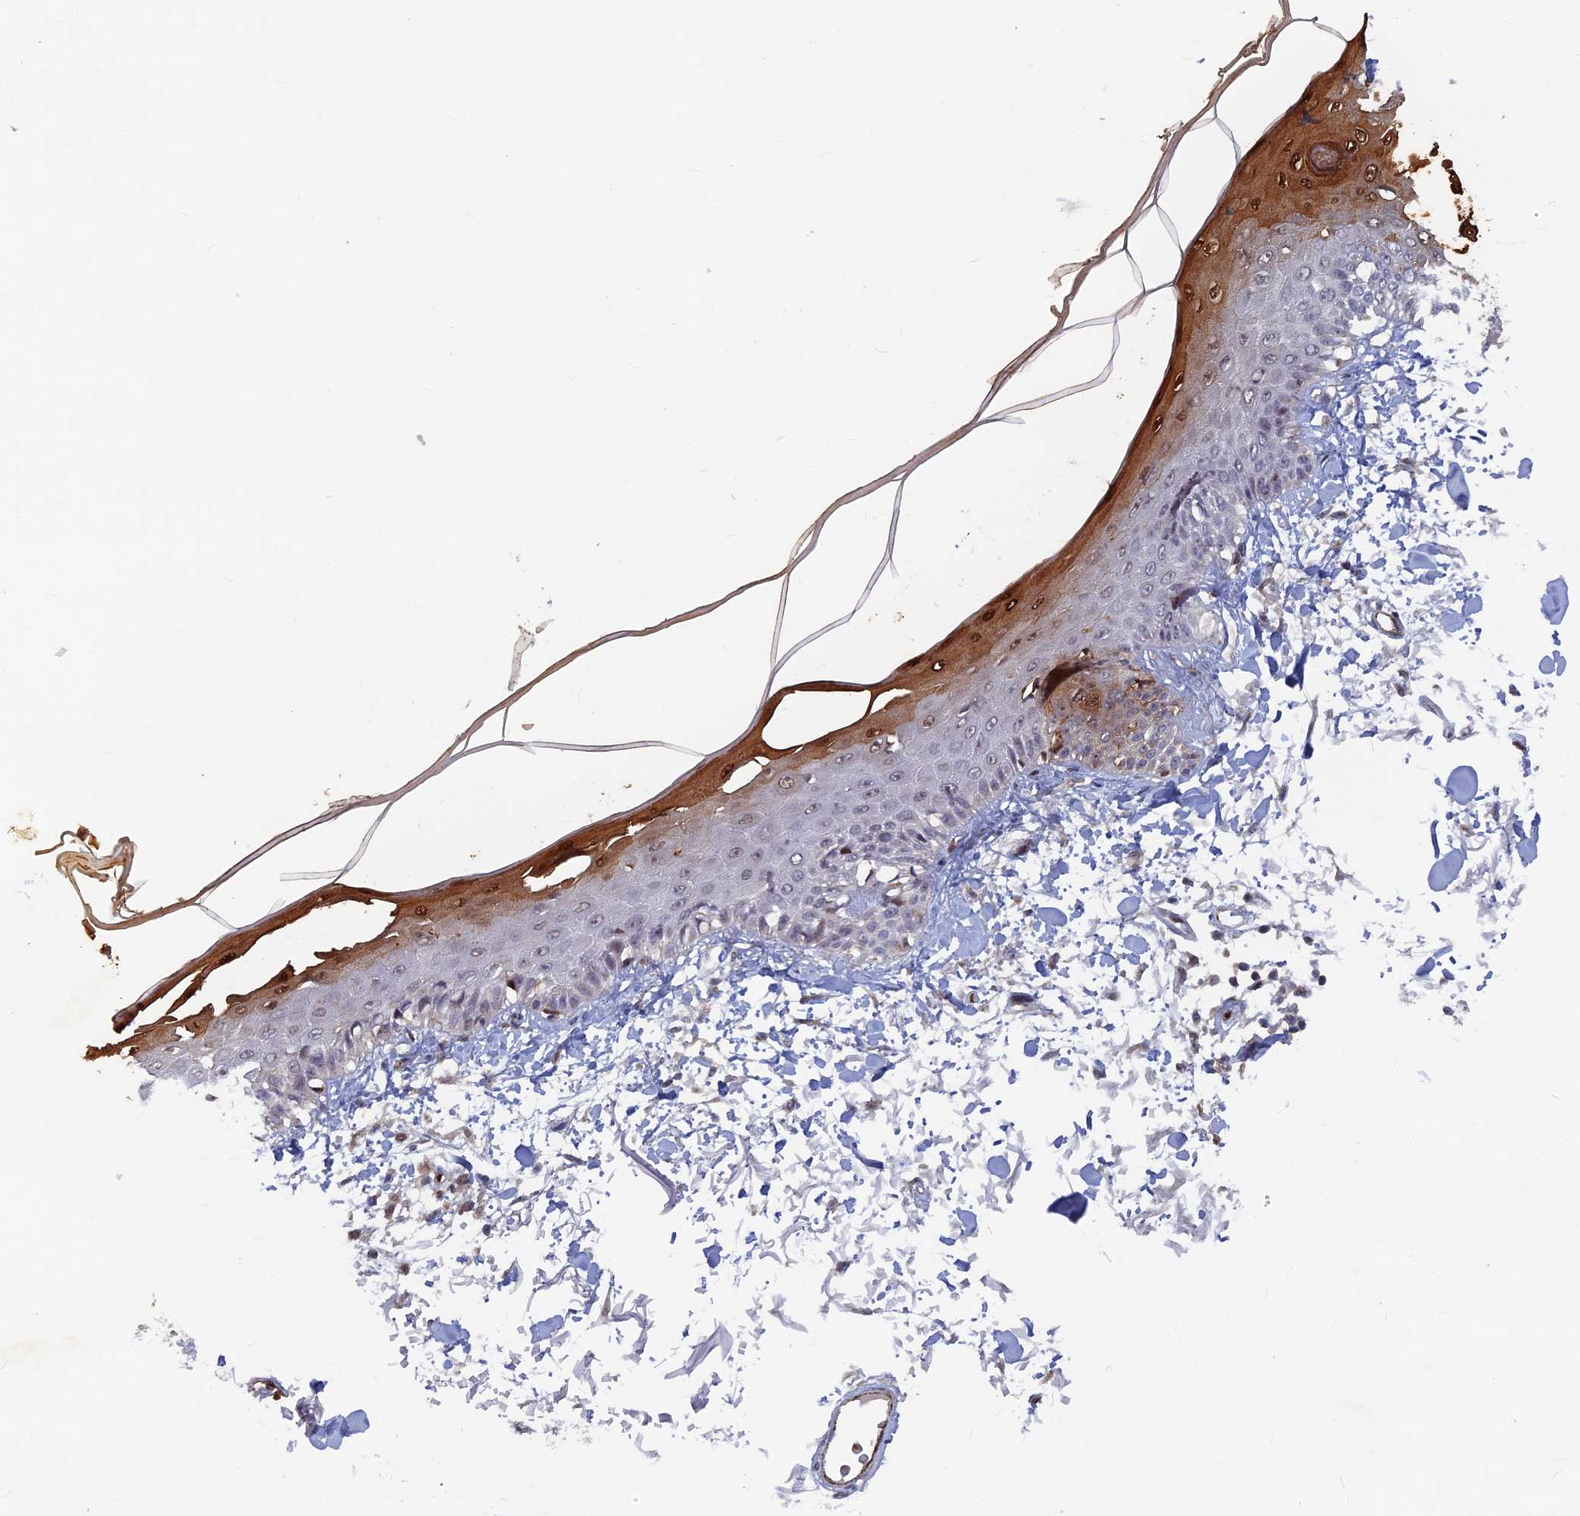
{"staining": {"intensity": "weak", "quantity": "25%-75%", "location": "cytoplasmic/membranous"}, "tissue": "skin", "cell_type": "Fibroblasts", "image_type": "normal", "snomed": [{"axis": "morphology", "description": "Normal tissue, NOS"}, {"axis": "morphology", "description": "Squamous cell carcinoma, NOS"}, {"axis": "topography", "description": "Skin"}, {"axis": "topography", "description": "Peripheral nerve tissue"}], "caption": "Protein staining shows weak cytoplasmic/membranous expression in about 25%-75% of fibroblasts in unremarkable skin. (DAB IHC, brown staining for protein, blue staining for nuclei).", "gene": "SH3D21", "patient": {"sex": "male", "age": 83}}